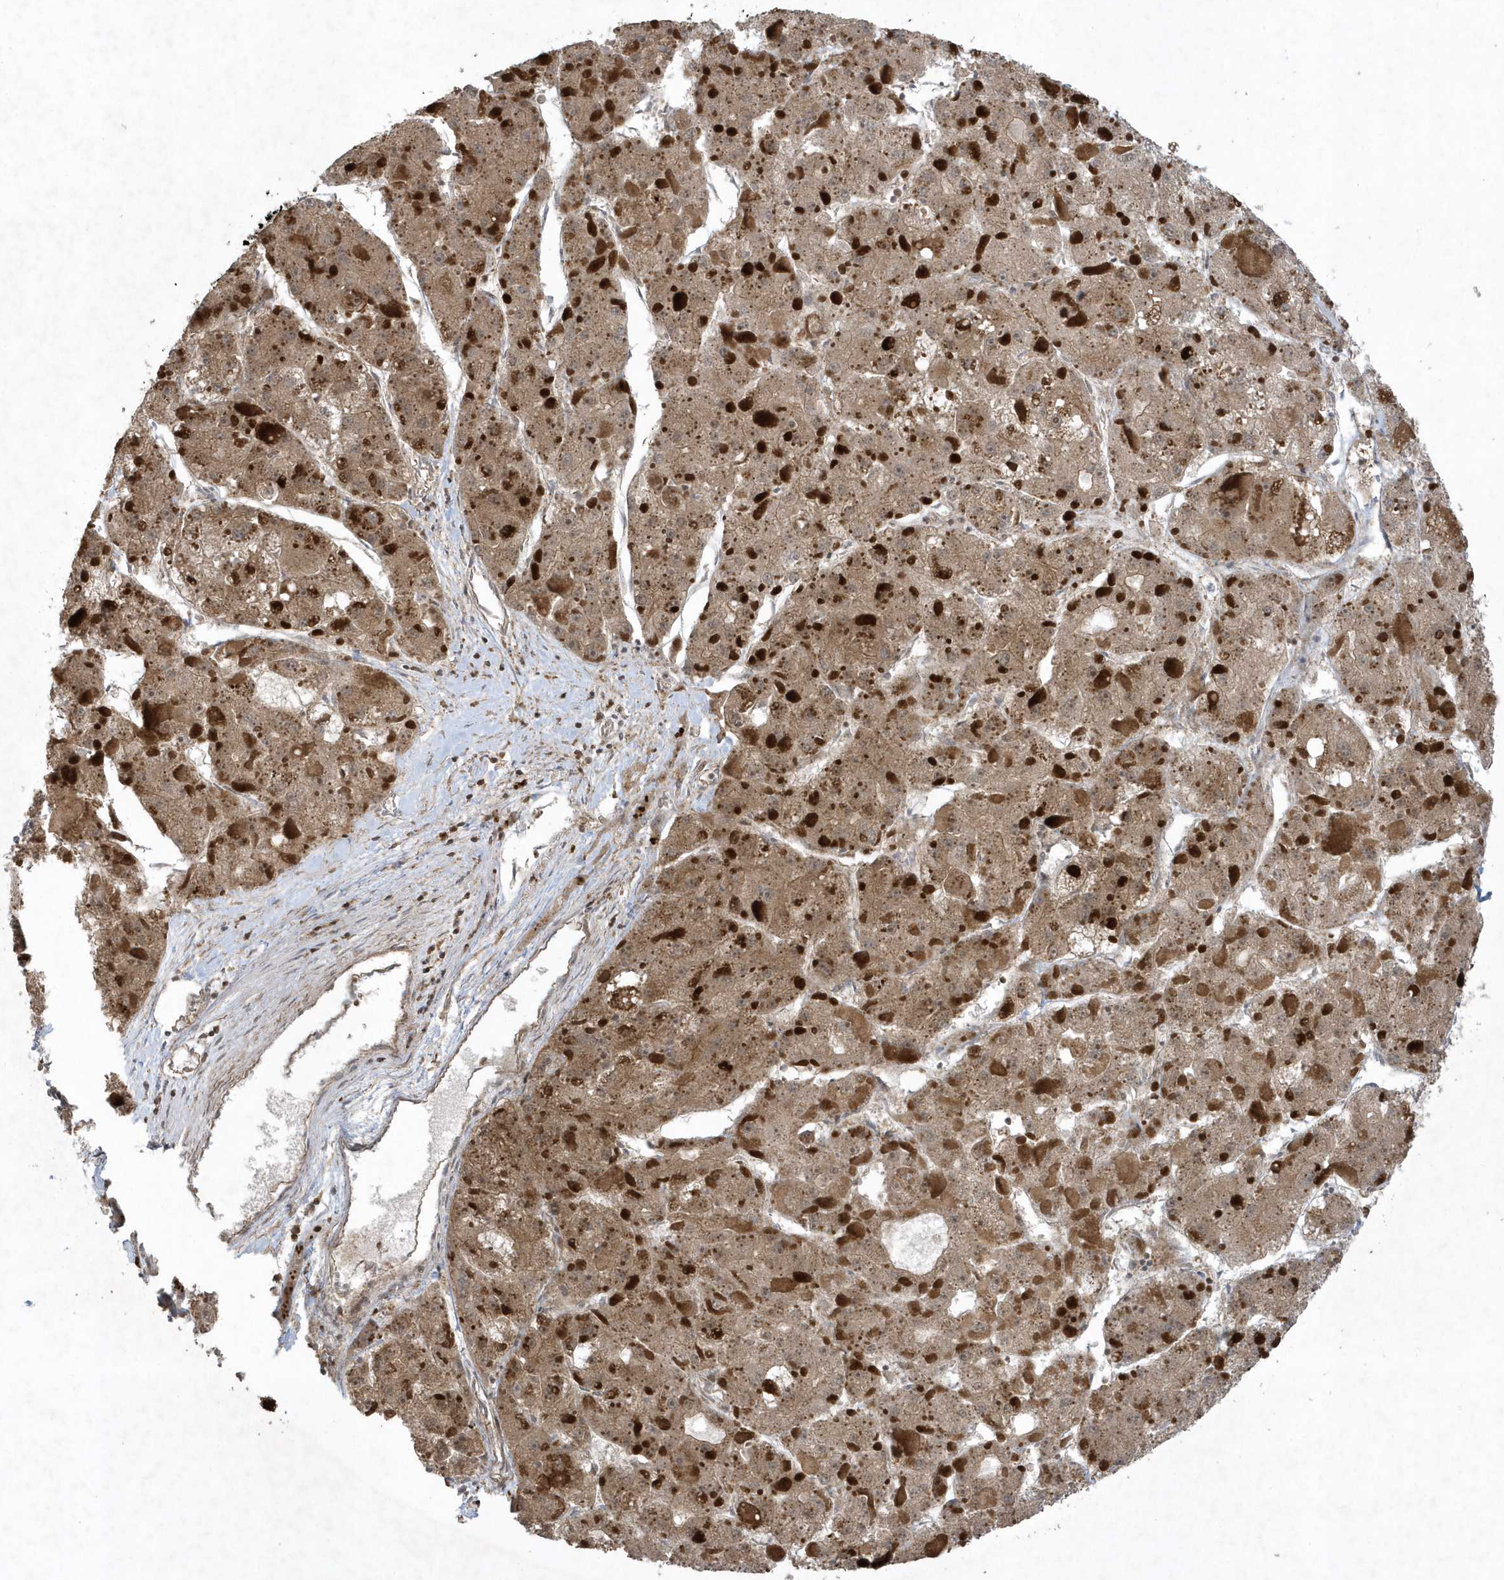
{"staining": {"intensity": "moderate", "quantity": ">75%", "location": "cytoplasmic/membranous"}, "tissue": "liver cancer", "cell_type": "Tumor cells", "image_type": "cancer", "snomed": [{"axis": "morphology", "description": "Carcinoma, Hepatocellular, NOS"}, {"axis": "topography", "description": "Liver"}], "caption": "Moderate cytoplasmic/membranous expression for a protein is identified in approximately >75% of tumor cells of liver hepatocellular carcinoma using IHC.", "gene": "STAMBP", "patient": {"sex": "female", "age": 73}}